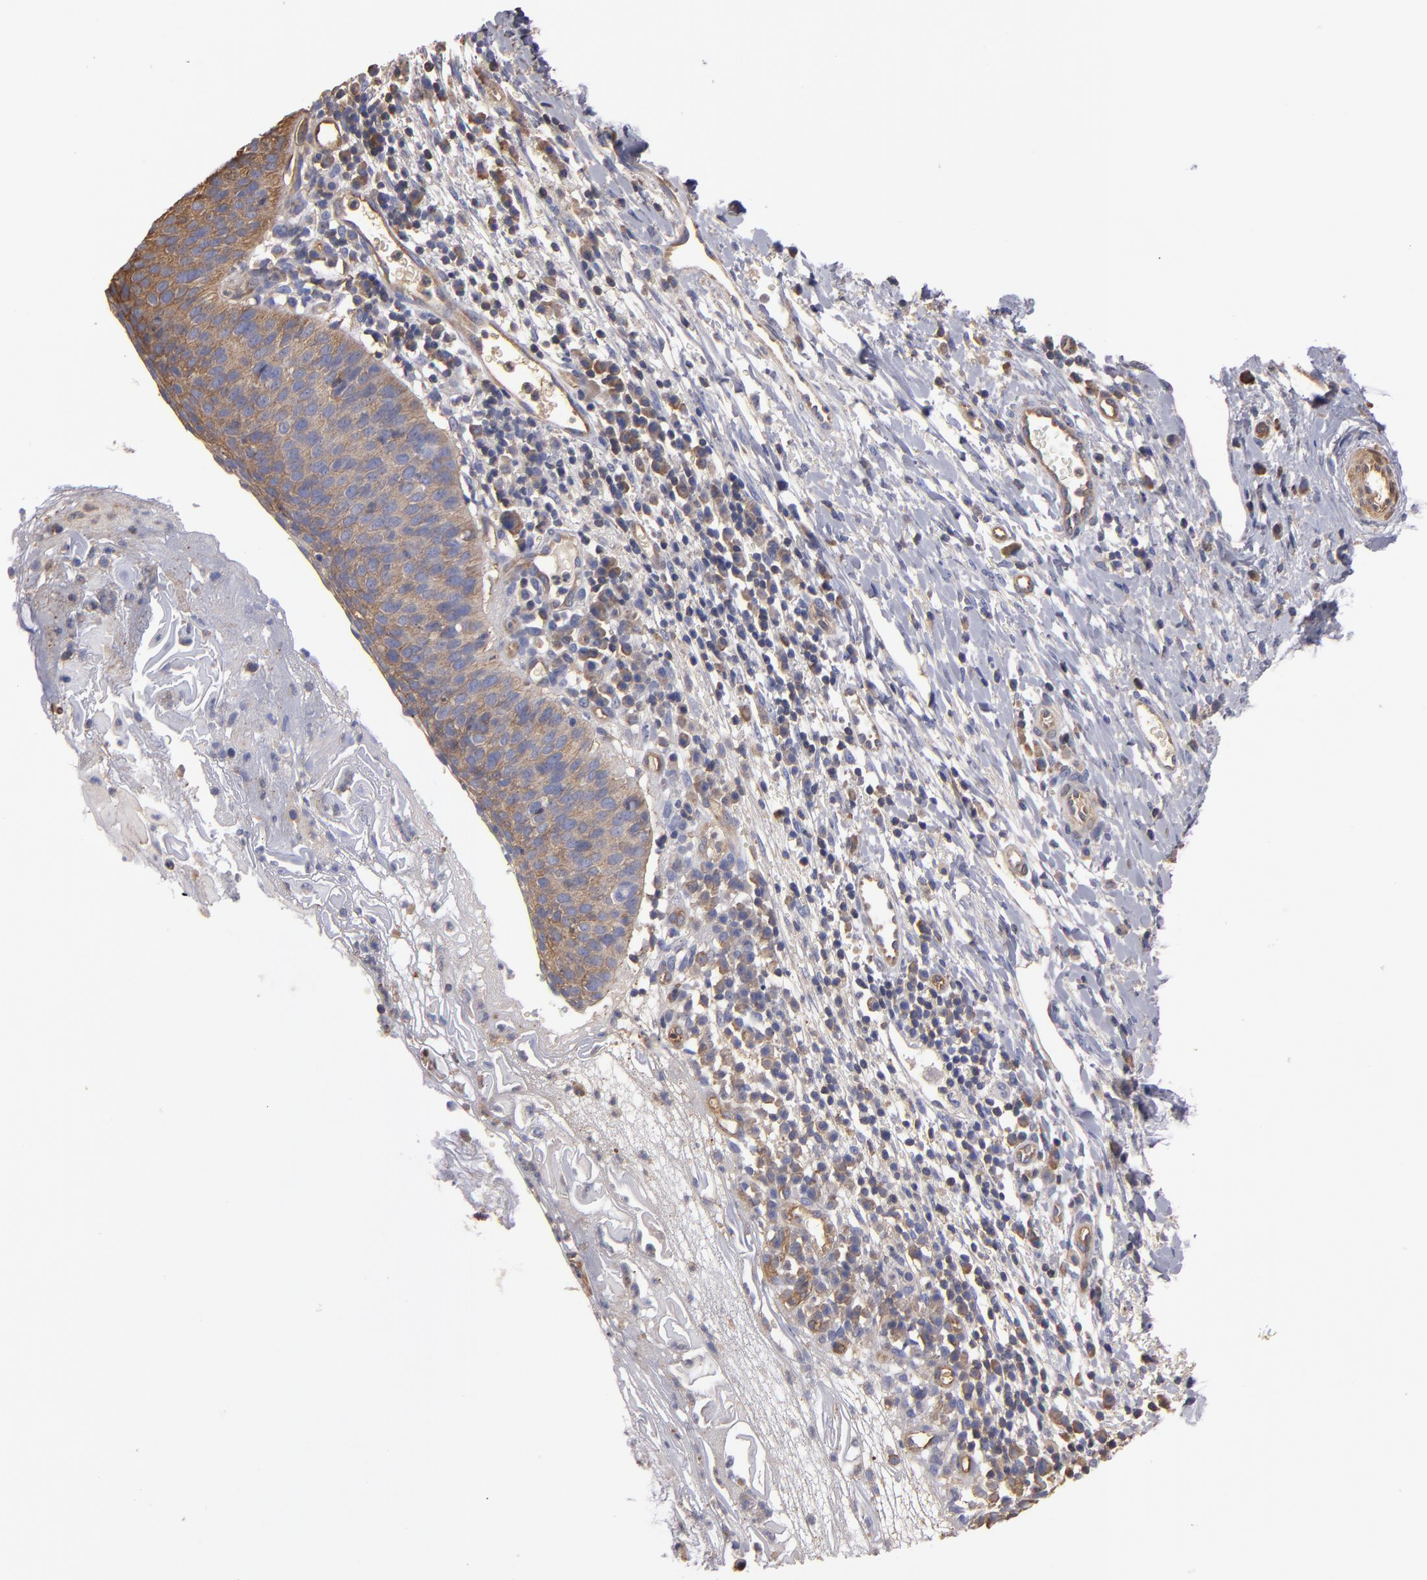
{"staining": {"intensity": "weak", "quantity": ">75%", "location": "cytoplasmic/membranous"}, "tissue": "cervical cancer", "cell_type": "Tumor cells", "image_type": "cancer", "snomed": [{"axis": "morphology", "description": "Normal tissue, NOS"}, {"axis": "morphology", "description": "Squamous cell carcinoma, NOS"}, {"axis": "topography", "description": "Cervix"}], "caption": "Tumor cells show low levels of weak cytoplasmic/membranous expression in approximately >75% of cells in cervical cancer.", "gene": "ESYT2", "patient": {"sex": "female", "age": 39}}